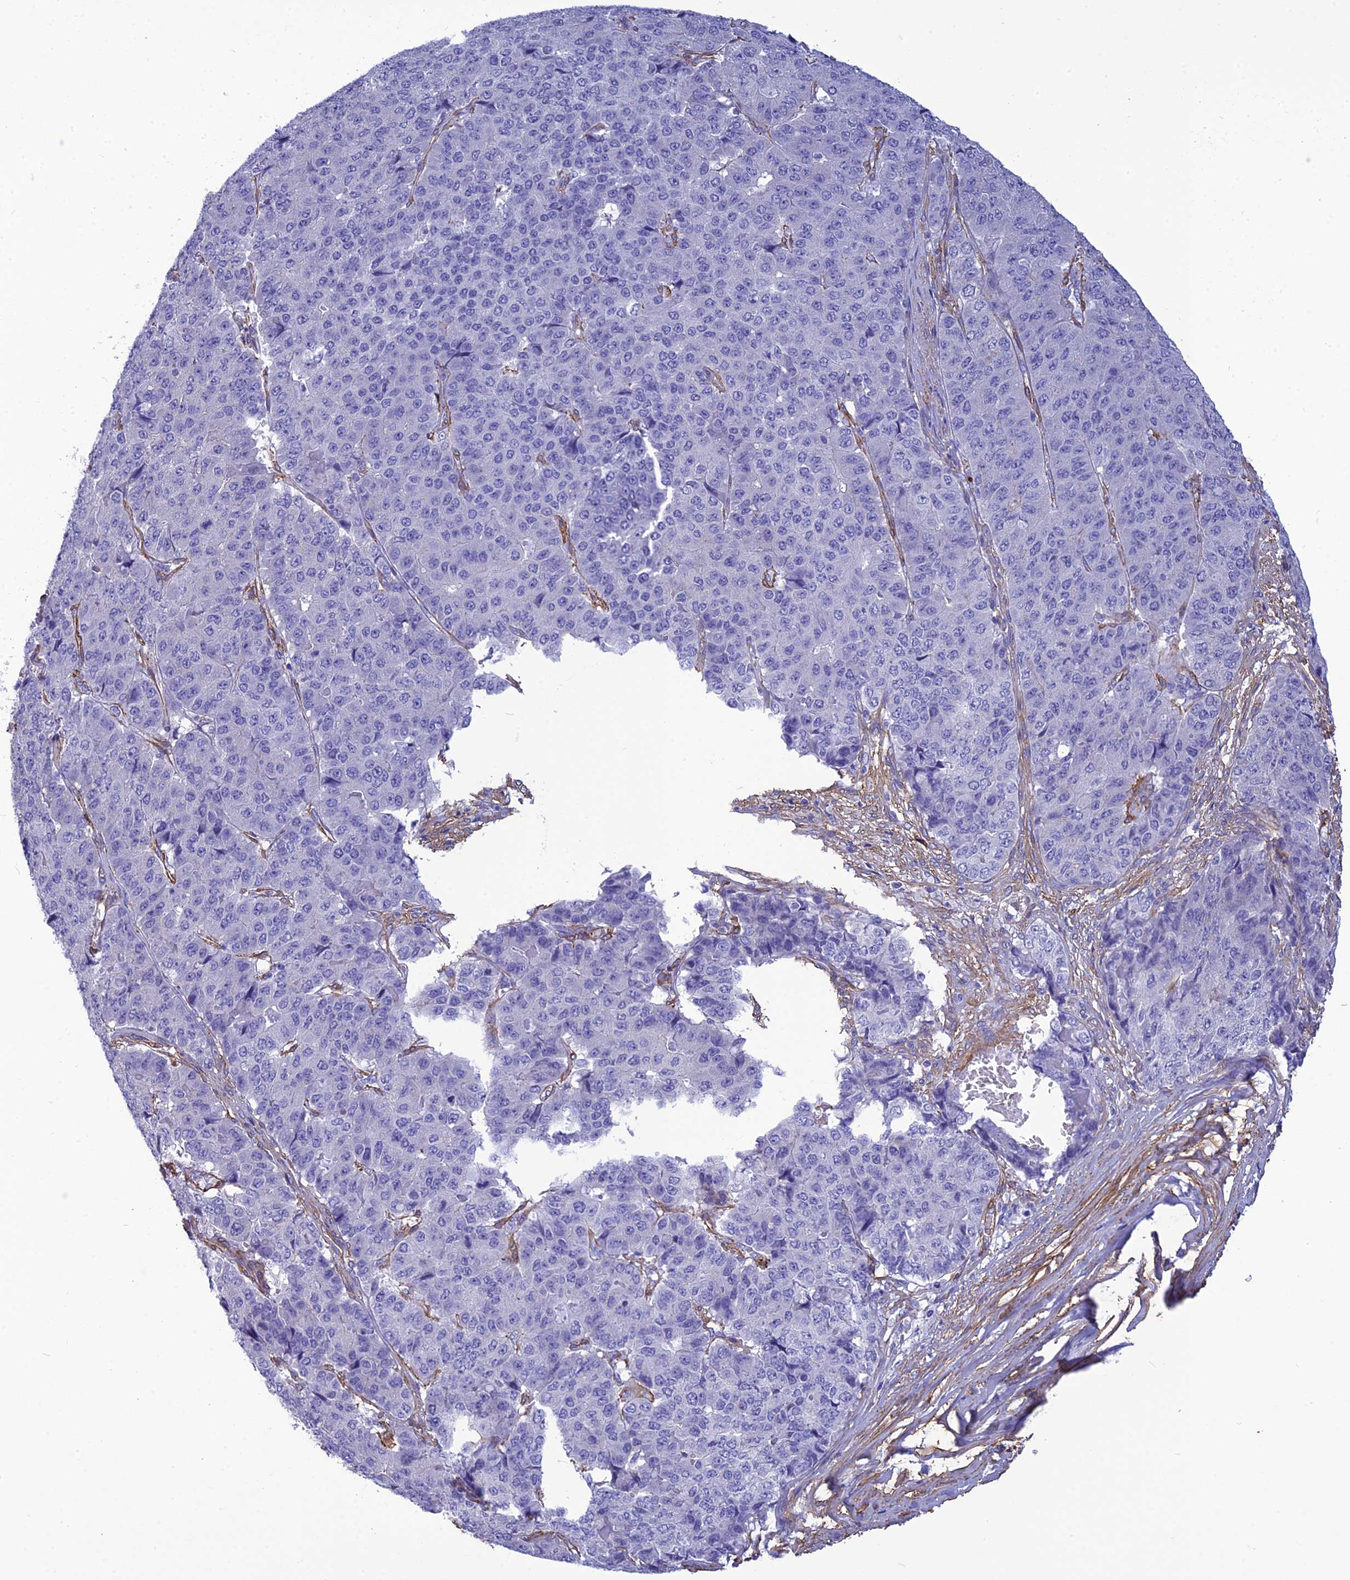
{"staining": {"intensity": "negative", "quantity": "none", "location": "none"}, "tissue": "pancreatic cancer", "cell_type": "Tumor cells", "image_type": "cancer", "snomed": [{"axis": "morphology", "description": "Adenocarcinoma, NOS"}, {"axis": "topography", "description": "Pancreas"}], "caption": "Immunohistochemistry (IHC) of pancreatic cancer (adenocarcinoma) demonstrates no expression in tumor cells.", "gene": "NKD1", "patient": {"sex": "male", "age": 50}}